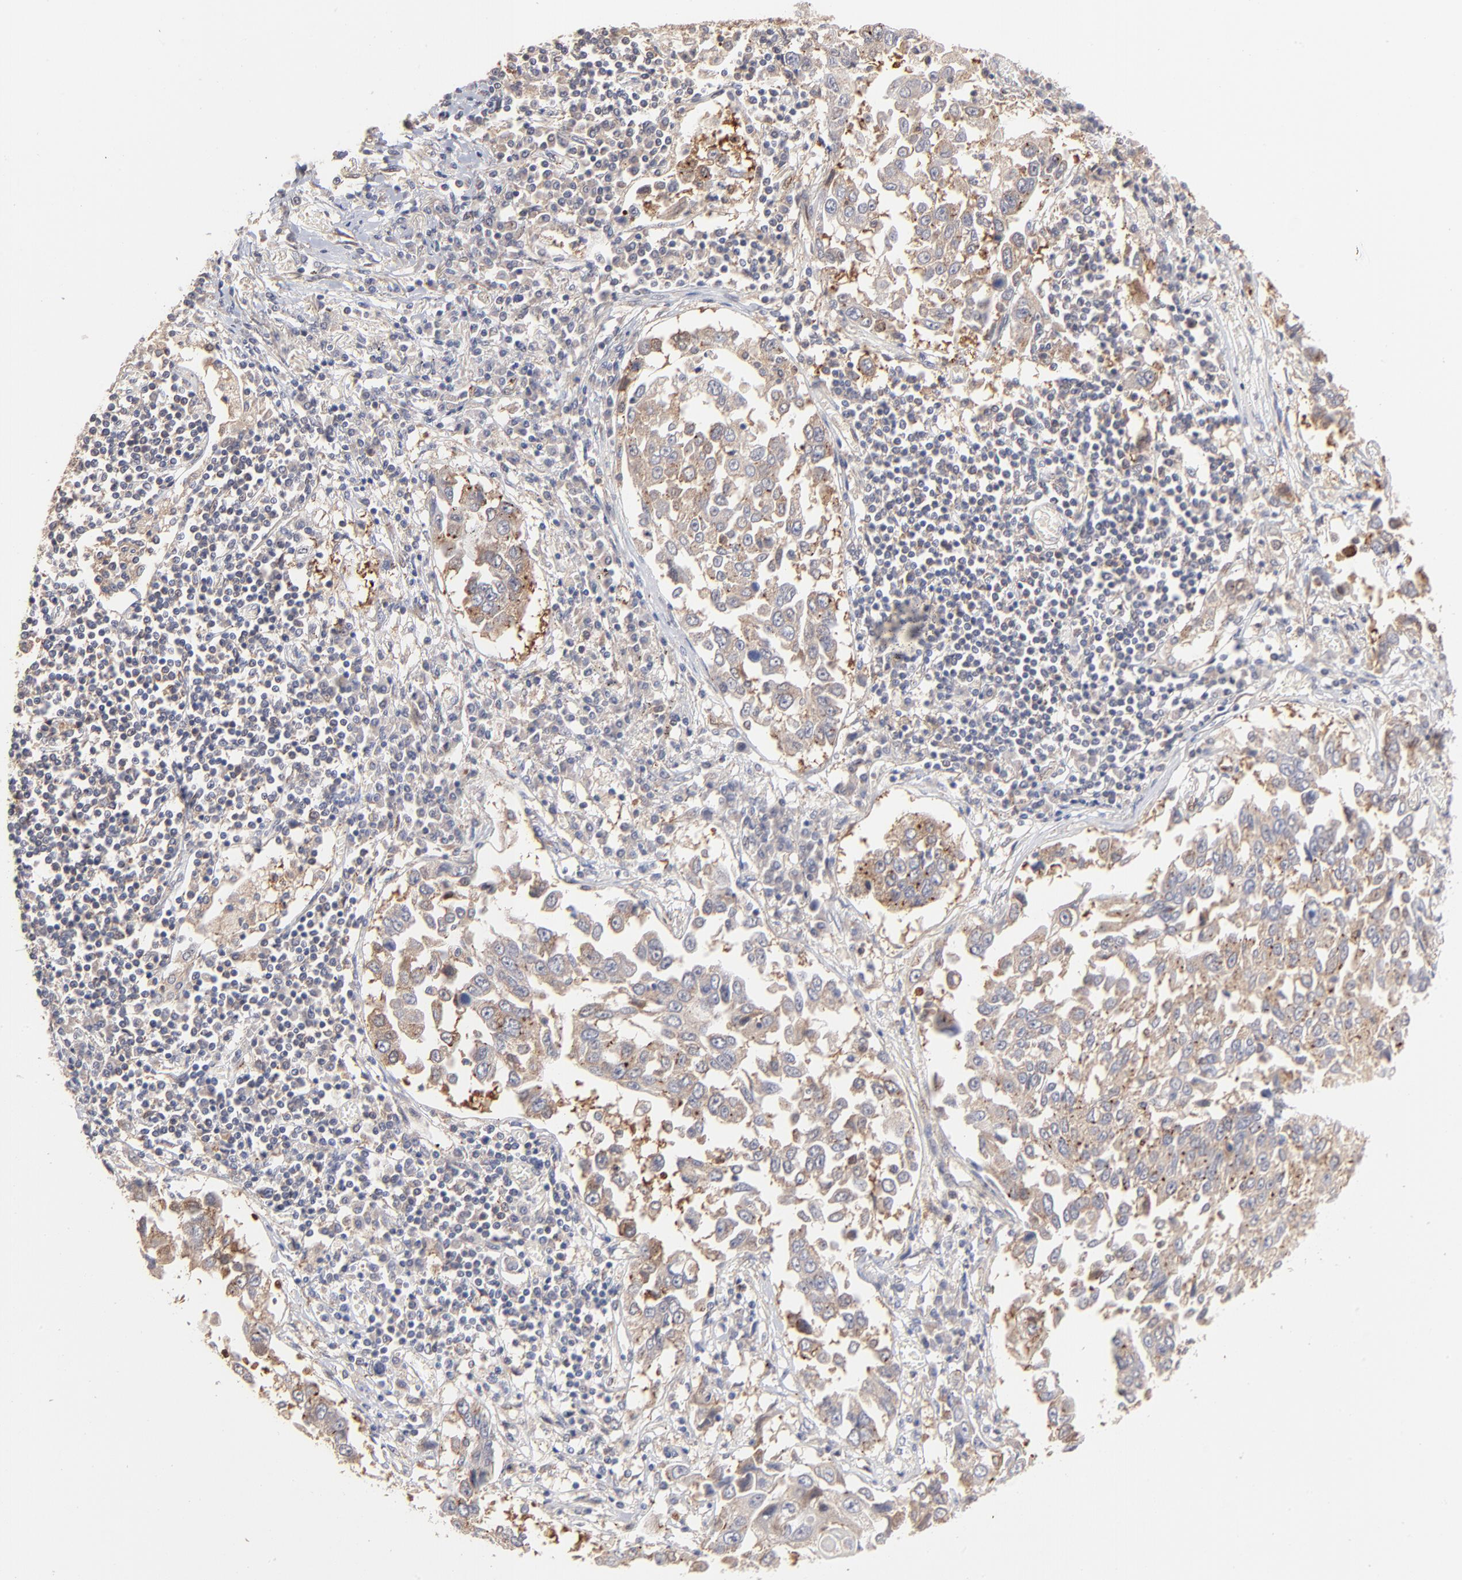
{"staining": {"intensity": "weak", "quantity": ">75%", "location": "cytoplasmic/membranous"}, "tissue": "lung cancer", "cell_type": "Tumor cells", "image_type": "cancer", "snomed": [{"axis": "morphology", "description": "Squamous cell carcinoma, NOS"}, {"axis": "topography", "description": "Lung"}], "caption": "The micrograph exhibits a brown stain indicating the presence of a protein in the cytoplasmic/membranous of tumor cells in lung squamous cell carcinoma.", "gene": "IVNS1ABP", "patient": {"sex": "male", "age": 71}}